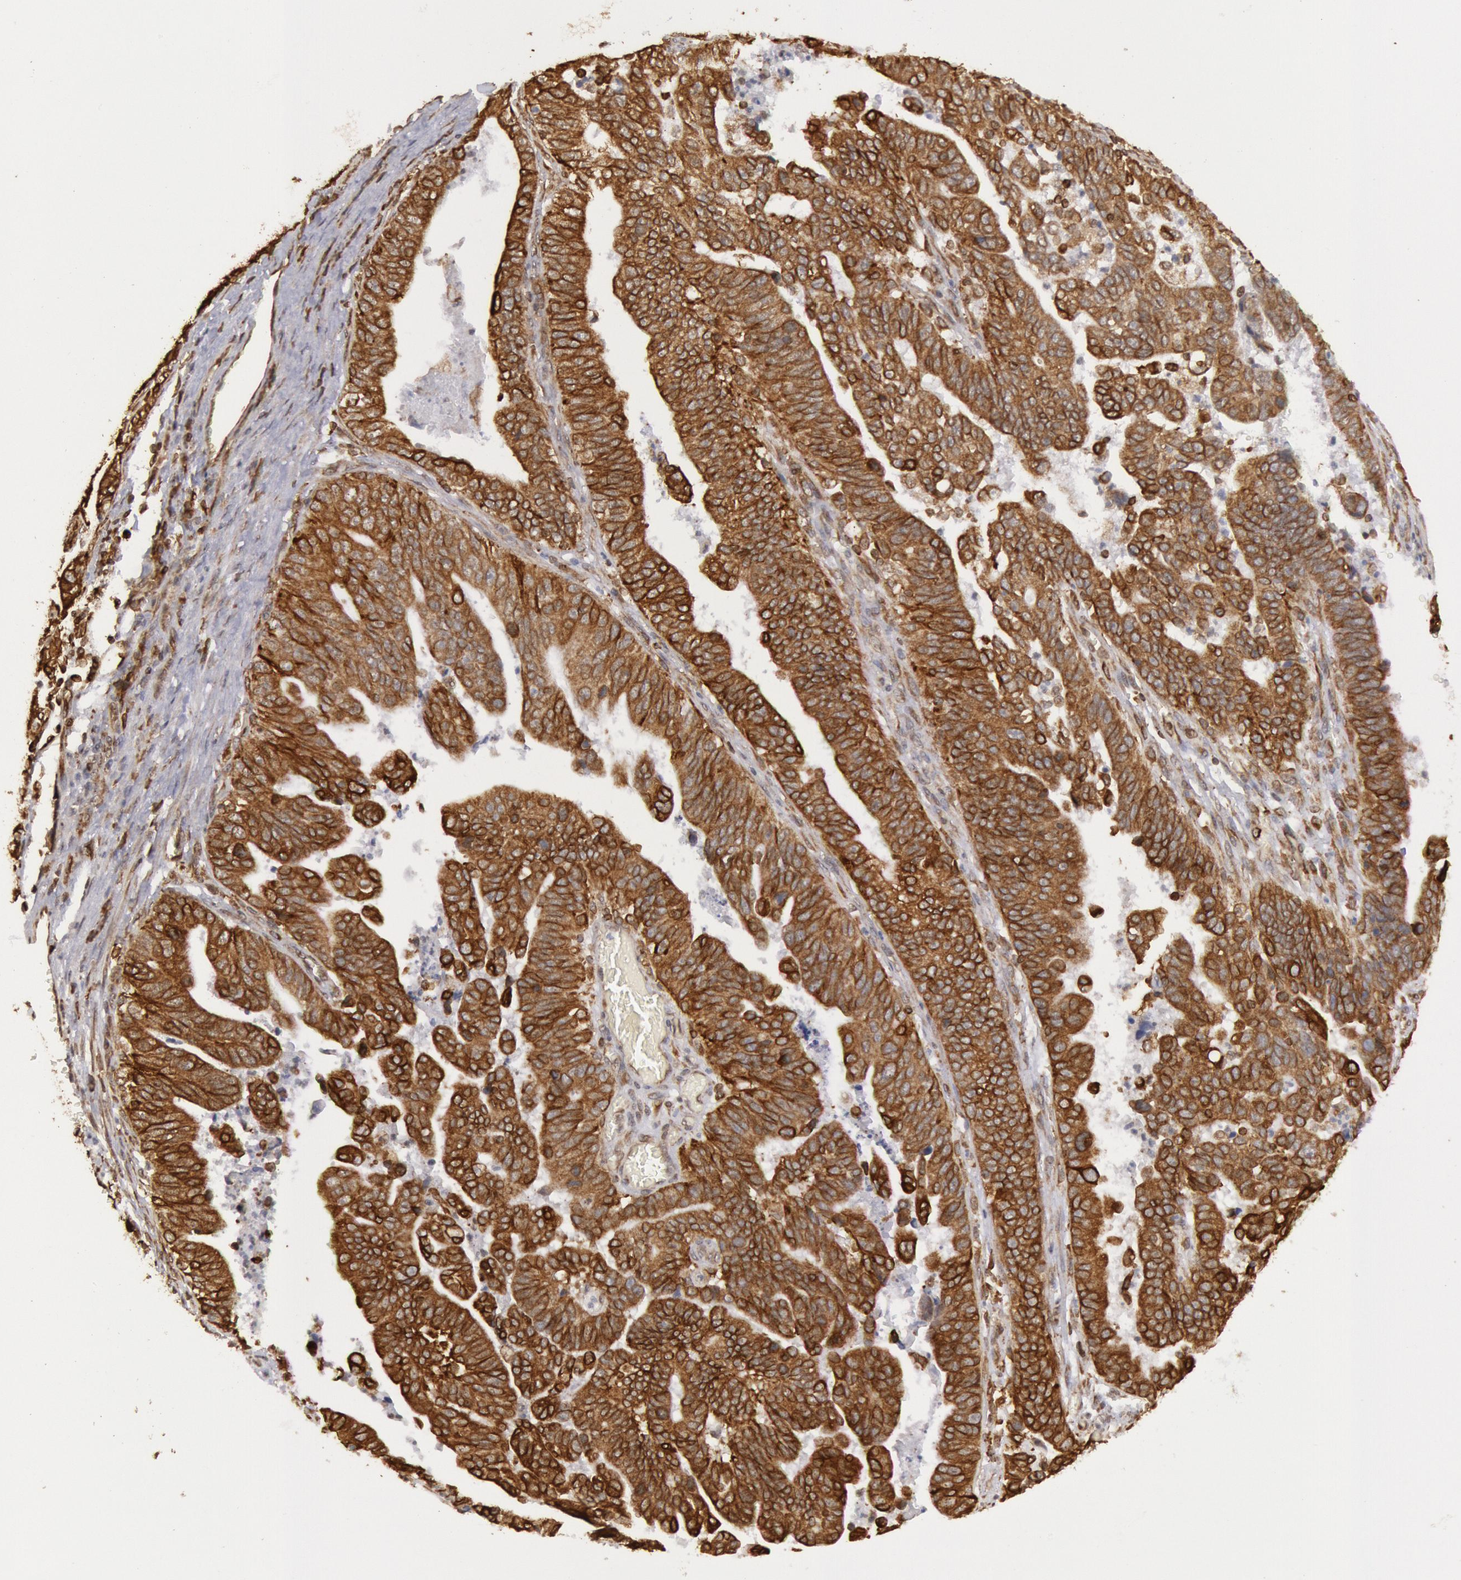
{"staining": {"intensity": "moderate", "quantity": ">75%", "location": "cytoplasmic/membranous"}, "tissue": "stomach cancer", "cell_type": "Tumor cells", "image_type": "cancer", "snomed": [{"axis": "morphology", "description": "Adenocarcinoma, NOS"}, {"axis": "topography", "description": "Stomach, upper"}], "caption": "This is an image of immunohistochemistry staining of stomach cancer, which shows moderate expression in the cytoplasmic/membranous of tumor cells.", "gene": "TAP2", "patient": {"sex": "female", "age": 50}}